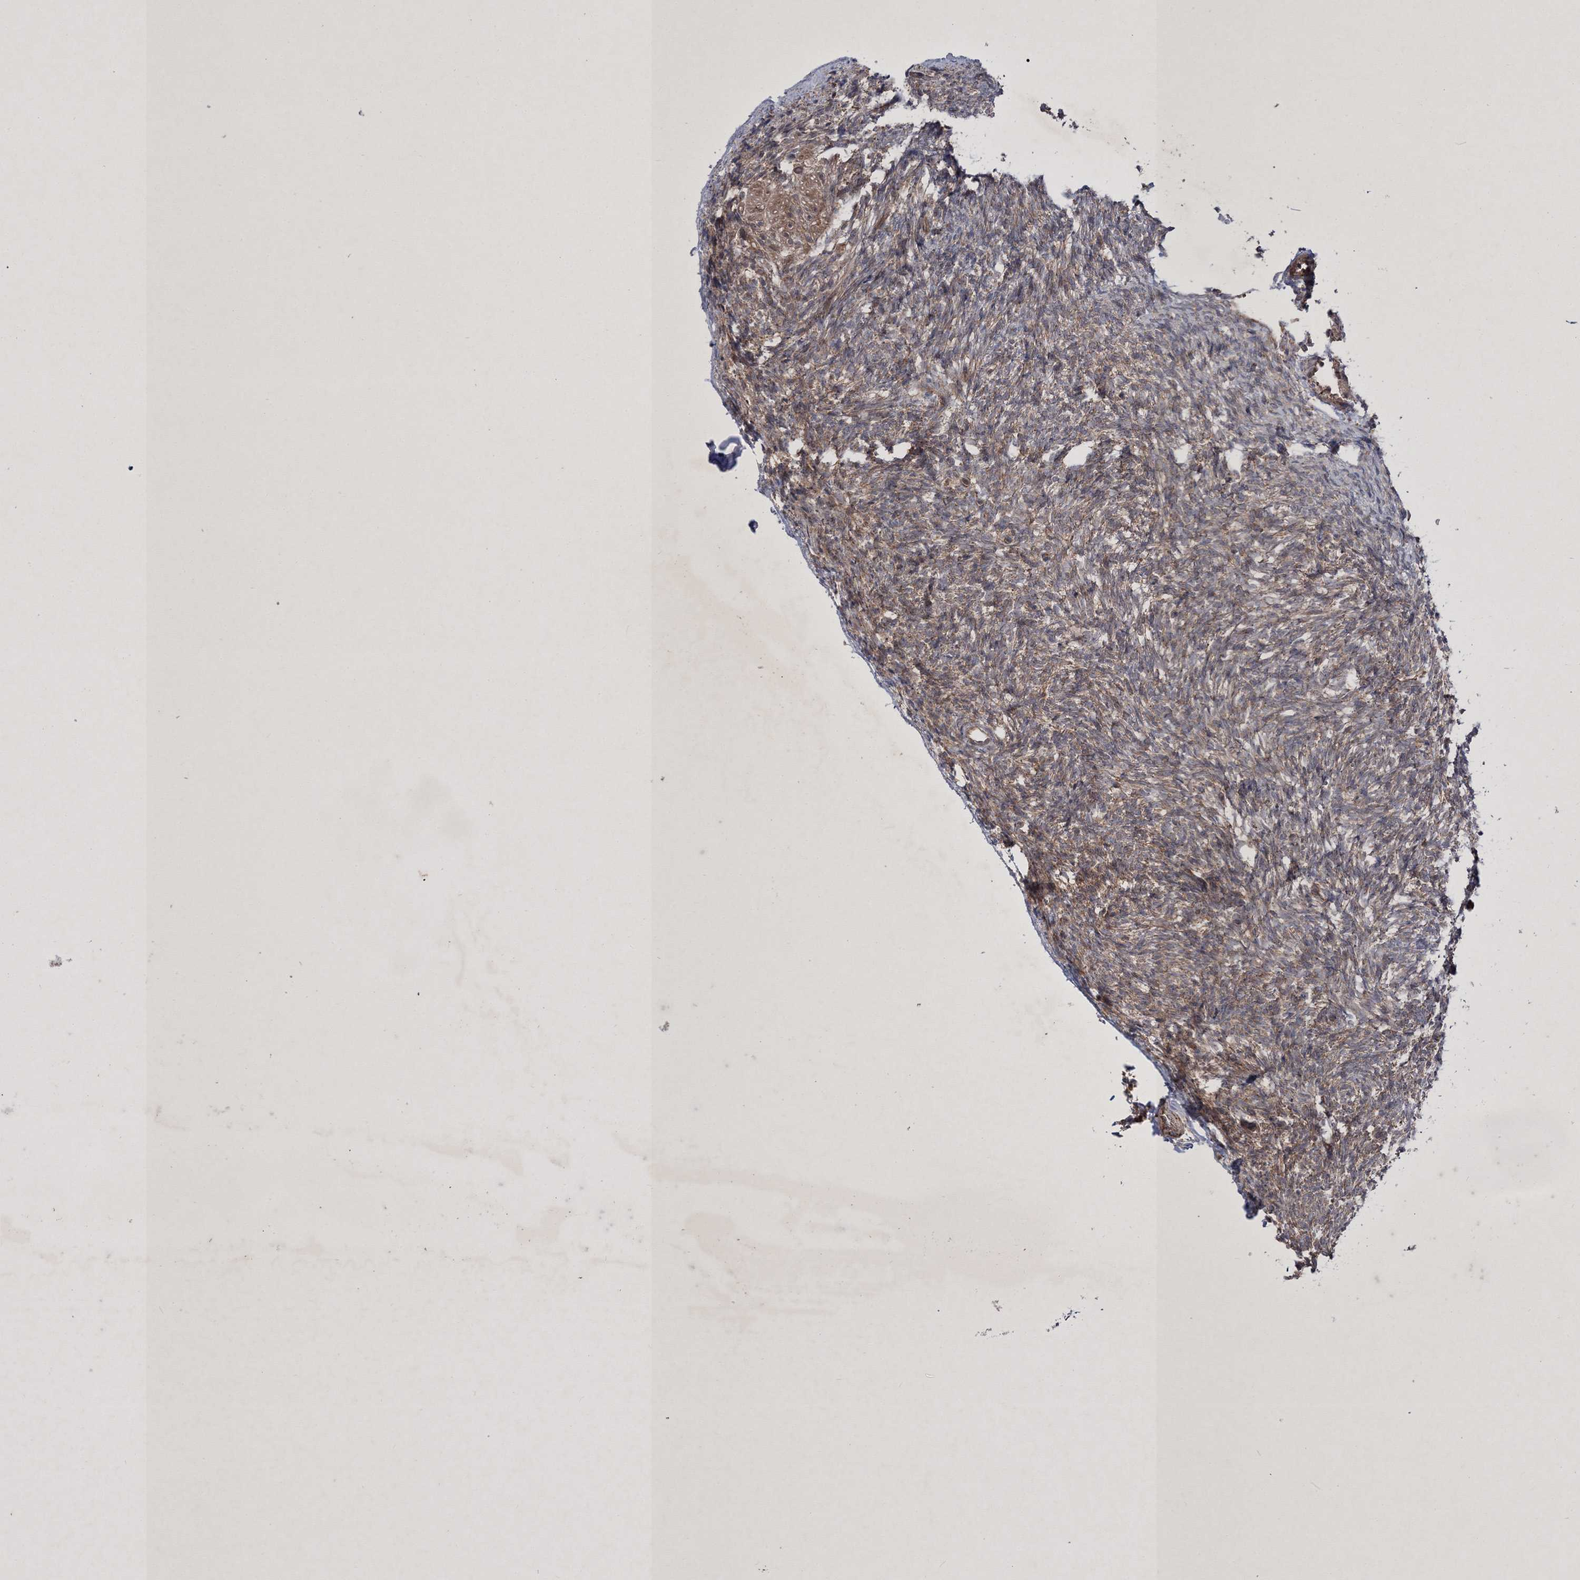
{"staining": {"intensity": "moderate", "quantity": ">75%", "location": "cytoplasmic/membranous"}, "tissue": "ovary", "cell_type": "Follicle cells", "image_type": "normal", "snomed": [{"axis": "morphology", "description": "Normal tissue, NOS"}, {"axis": "topography", "description": "Ovary"}], "caption": "An IHC histopathology image of benign tissue is shown. Protein staining in brown labels moderate cytoplasmic/membranous positivity in ovary within follicle cells.", "gene": "SCRN3", "patient": {"sex": "female", "age": 34}}